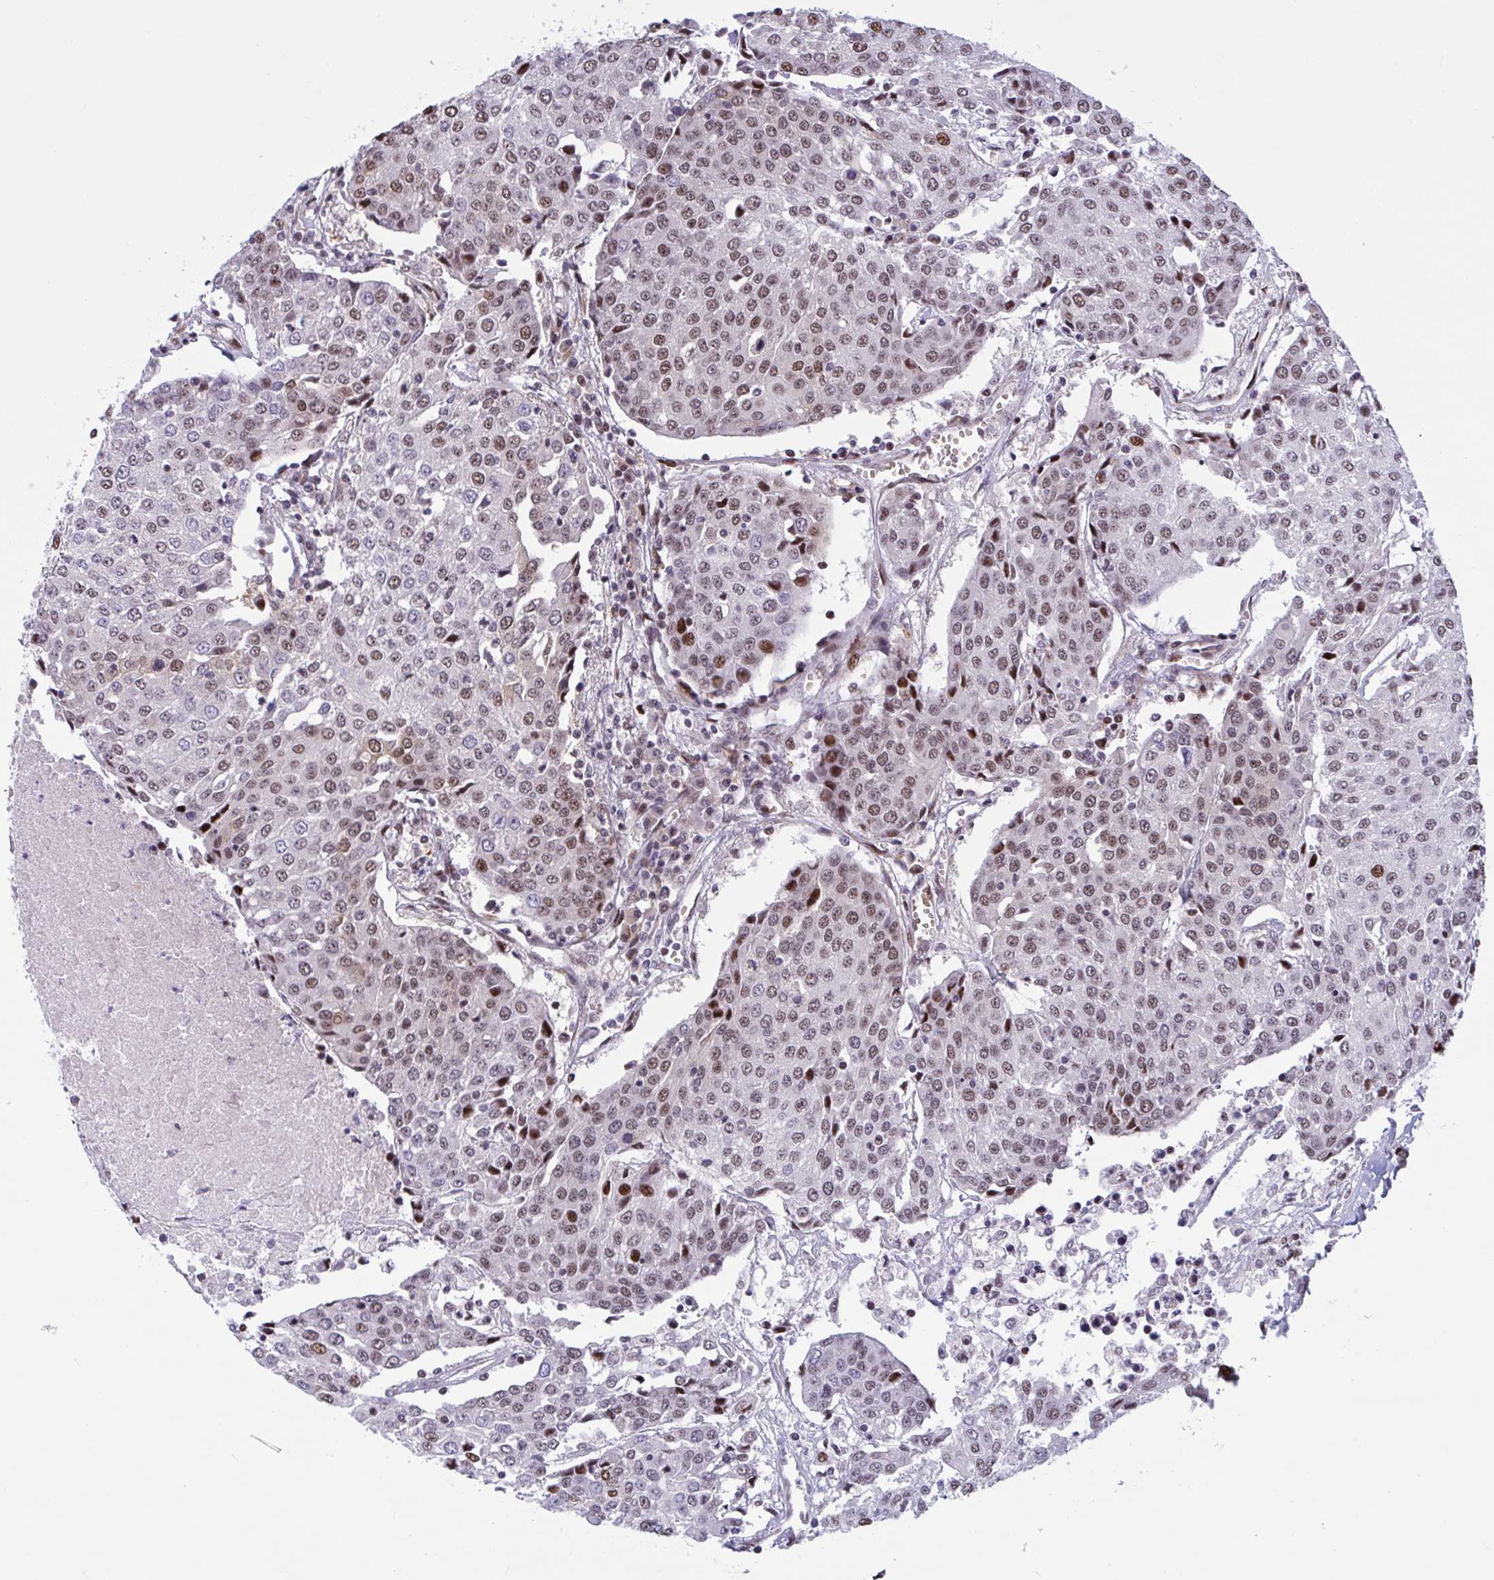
{"staining": {"intensity": "moderate", "quantity": "25%-75%", "location": "nuclear"}, "tissue": "urothelial cancer", "cell_type": "Tumor cells", "image_type": "cancer", "snomed": [{"axis": "morphology", "description": "Urothelial carcinoma, High grade"}, {"axis": "topography", "description": "Urinary bladder"}], "caption": "Immunohistochemical staining of human high-grade urothelial carcinoma displays medium levels of moderate nuclear staining in approximately 25%-75% of tumor cells.", "gene": "RBL1", "patient": {"sex": "female", "age": 85}}